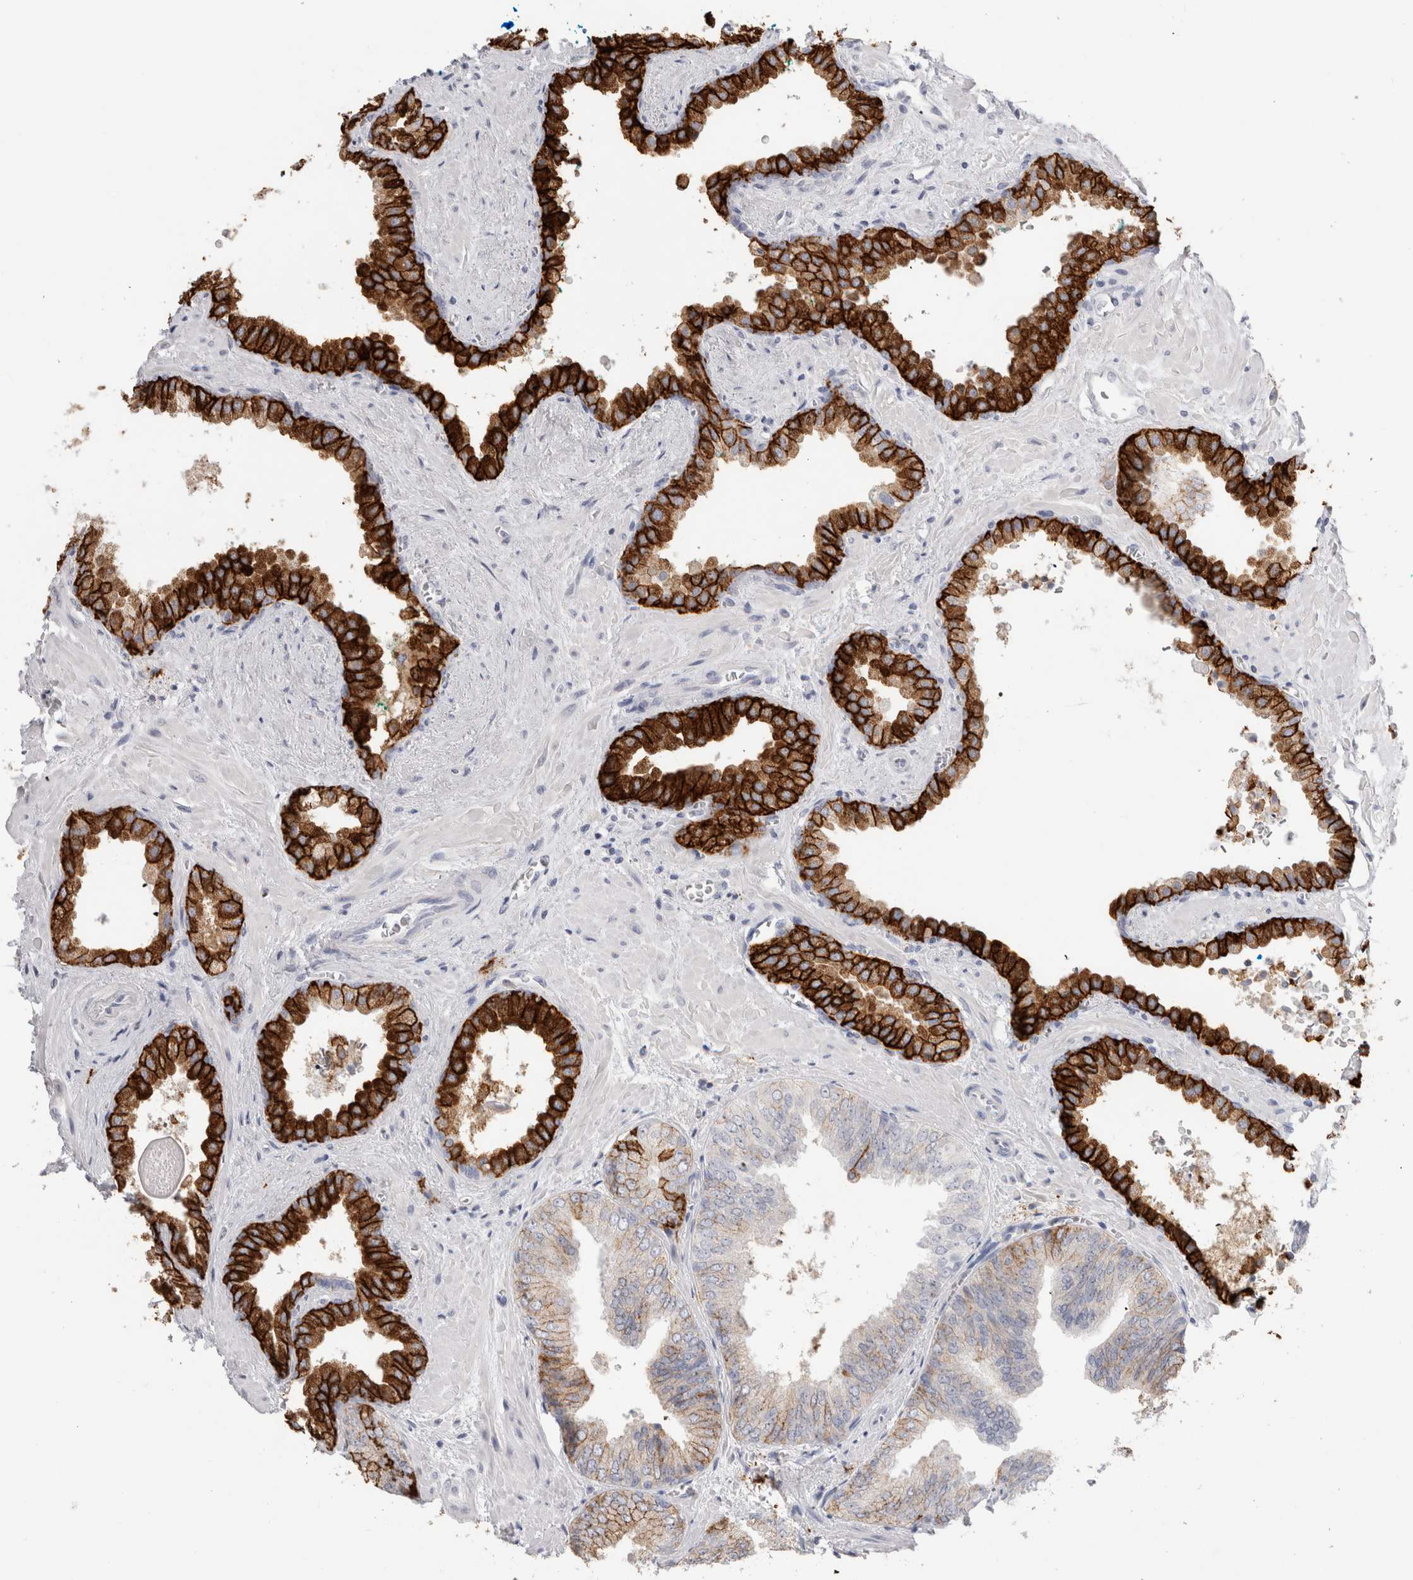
{"staining": {"intensity": "strong", "quantity": ">75%", "location": "cytoplasmic/membranous"}, "tissue": "prostate cancer", "cell_type": "Tumor cells", "image_type": "cancer", "snomed": [{"axis": "morphology", "description": "Adenocarcinoma, Low grade"}, {"axis": "topography", "description": "Prostate"}], "caption": "Immunohistochemistry (IHC) histopathology image of neoplastic tissue: human adenocarcinoma (low-grade) (prostate) stained using immunohistochemistry reveals high levels of strong protein expression localized specifically in the cytoplasmic/membranous of tumor cells, appearing as a cytoplasmic/membranous brown color.", "gene": "CD38", "patient": {"sex": "male", "age": 71}}